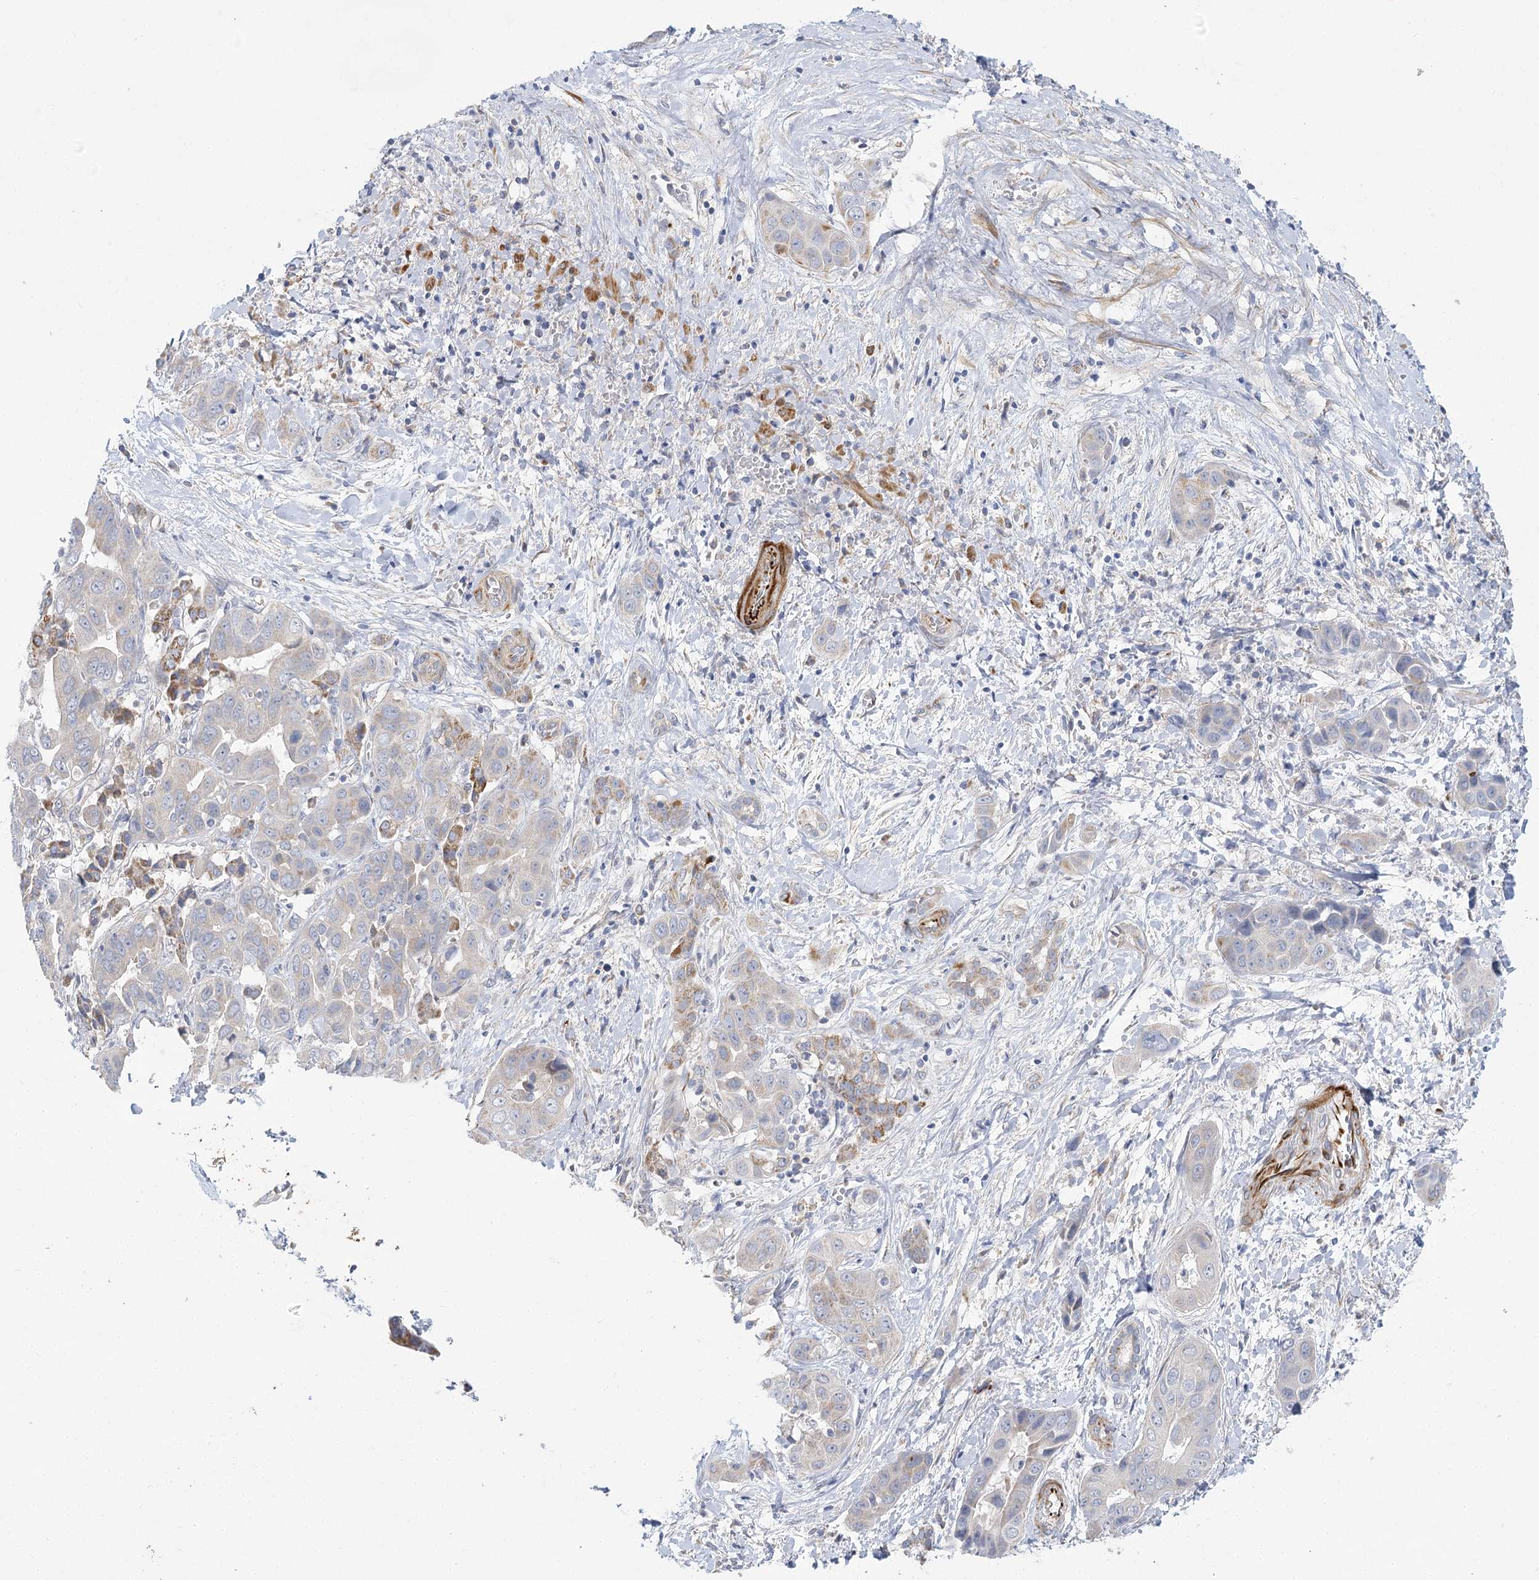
{"staining": {"intensity": "negative", "quantity": "none", "location": "none"}, "tissue": "liver cancer", "cell_type": "Tumor cells", "image_type": "cancer", "snomed": [{"axis": "morphology", "description": "Cholangiocarcinoma"}, {"axis": "topography", "description": "Liver"}], "caption": "Liver cholangiocarcinoma was stained to show a protein in brown. There is no significant positivity in tumor cells.", "gene": "DHTKD1", "patient": {"sex": "female", "age": 52}}